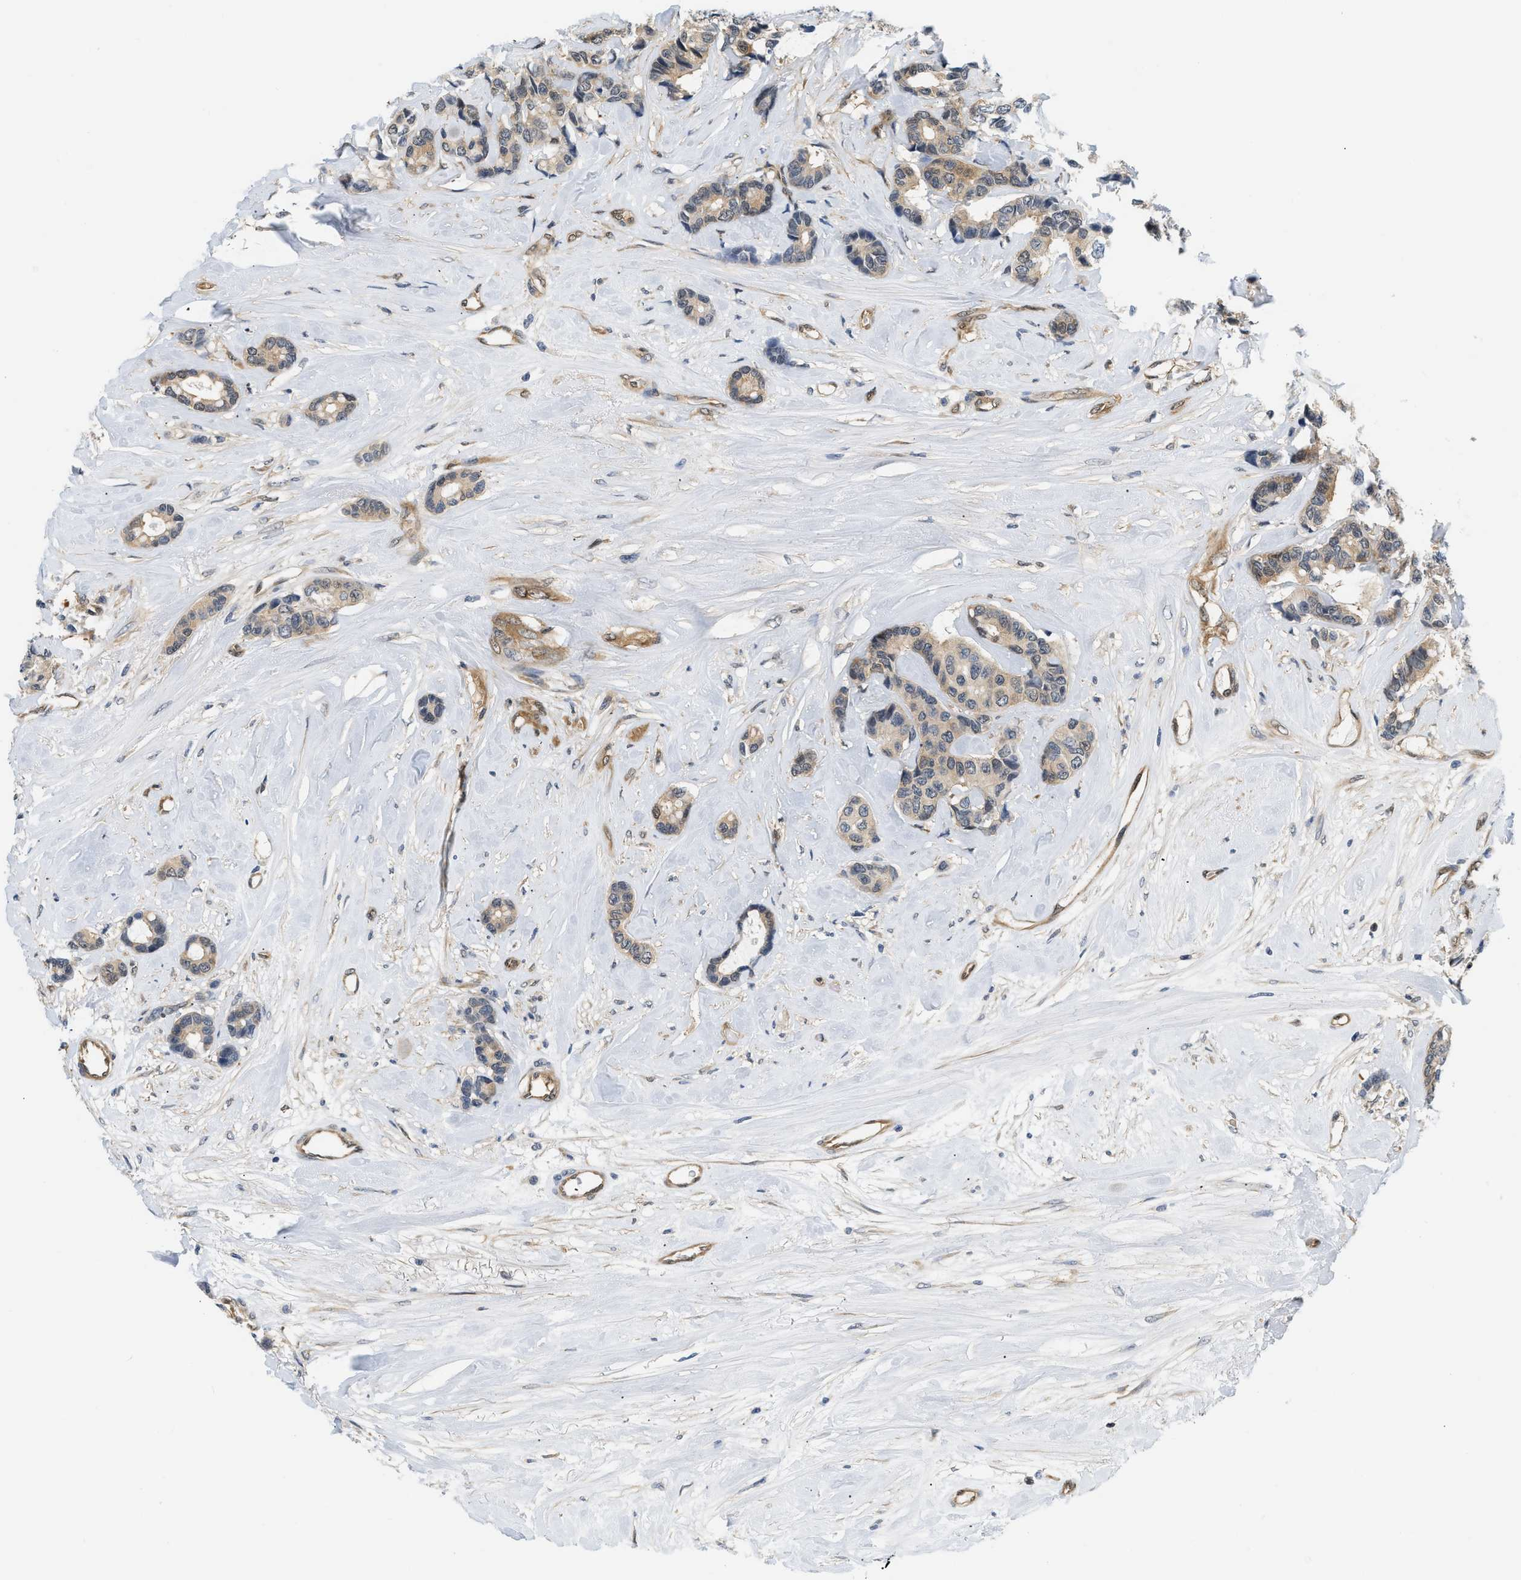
{"staining": {"intensity": "weak", "quantity": ">75%", "location": "cytoplasmic/membranous"}, "tissue": "breast cancer", "cell_type": "Tumor cells", "image_type": "cancer", "snomed": [{"axis": "morphology", "description": "Duct carcinoma"}, {"axis": "topography", "description": "Breast"}], "caption": "High-power microscopy captured an IHC micrograph of breast cancer (intraductal carcinoma), revealing weak cytoplasmic/membranous expression in approximately >75% of tumor cells.", "gene": "EIF4EBP2", "patient": {"sex": "female", "age": 87}}